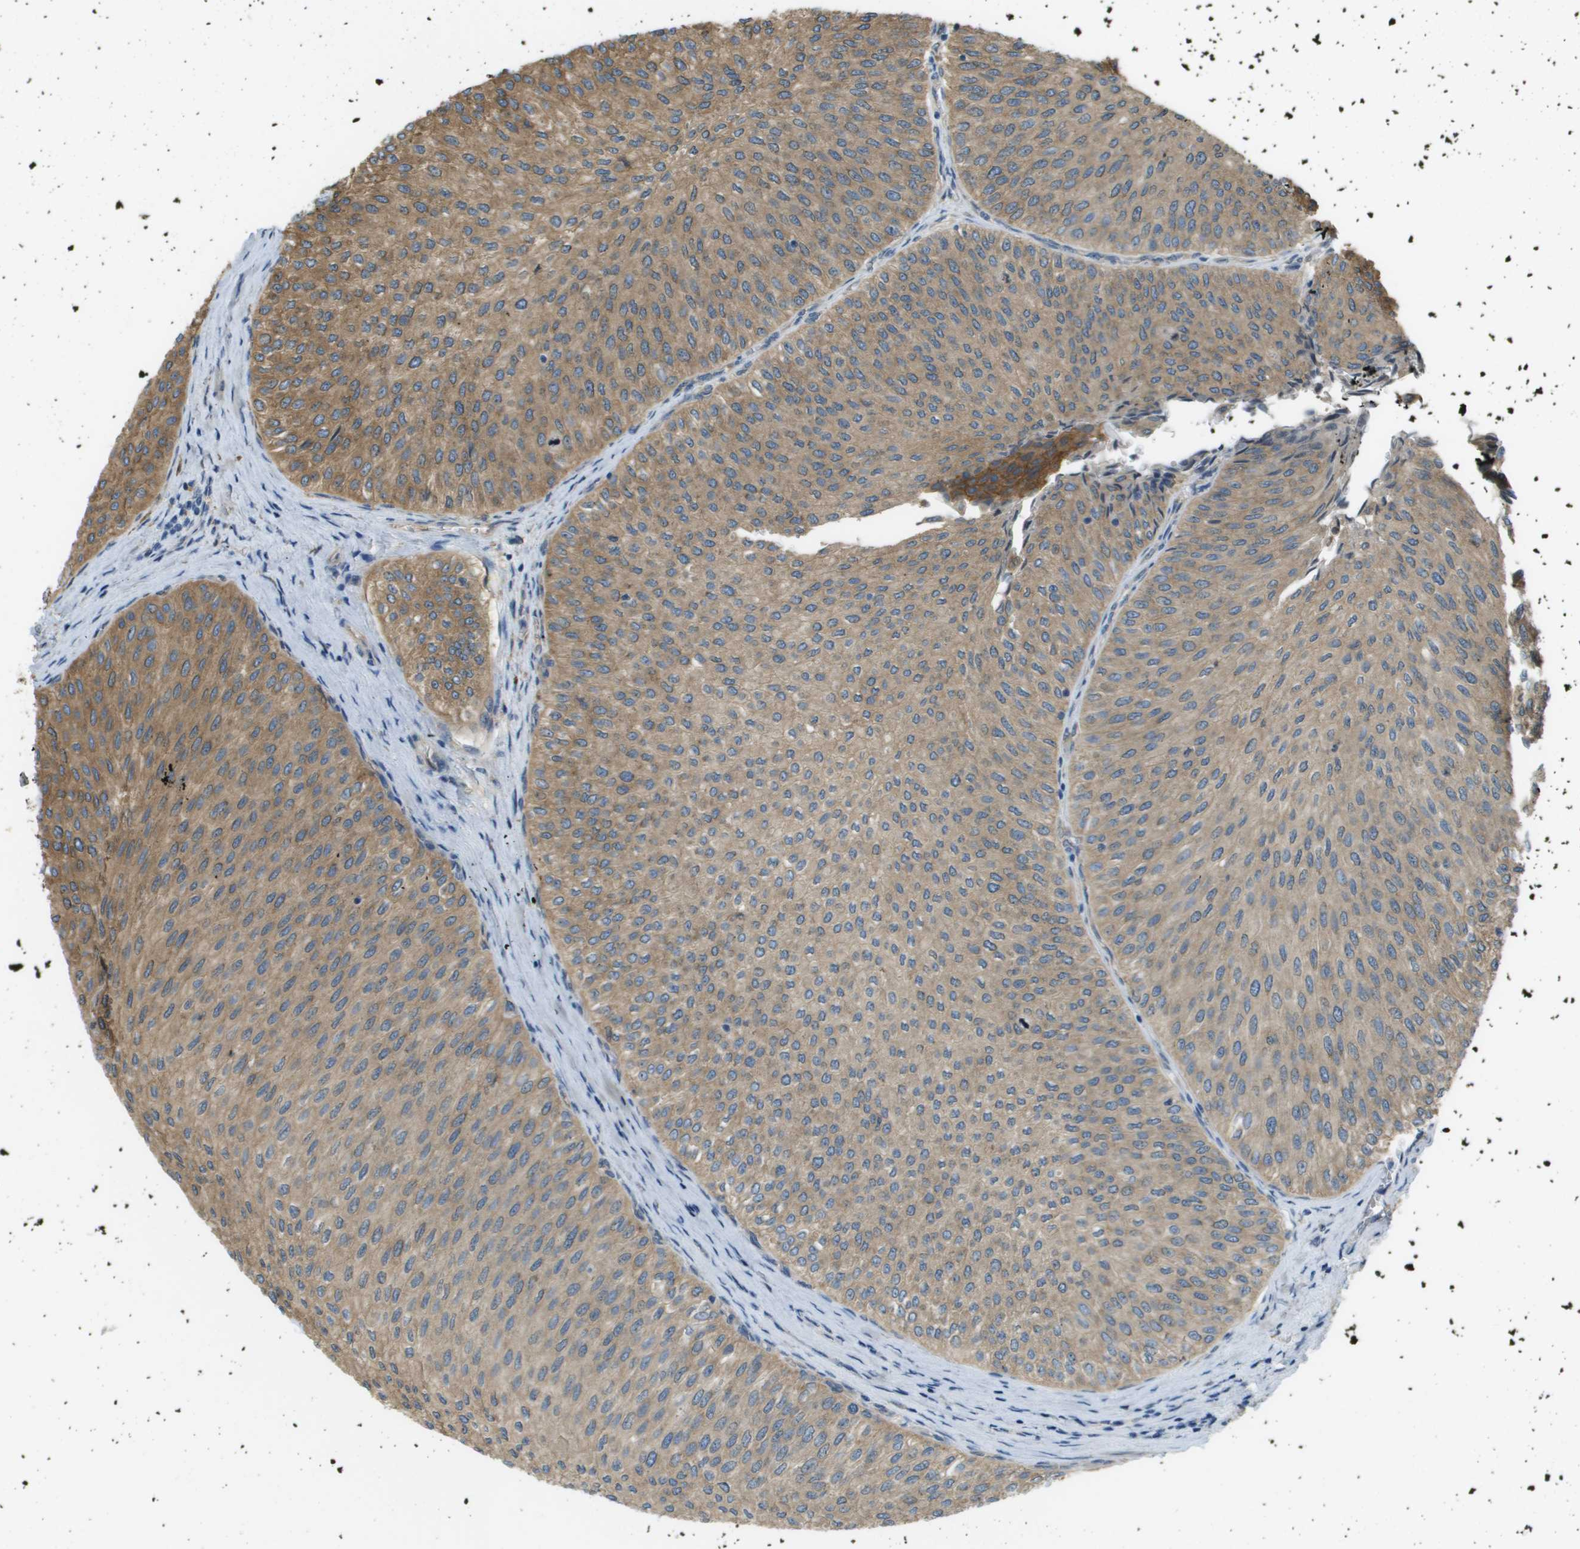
{"staining": {"intensity": "moderate", "quantity": ">75%", "location": "cytoplasmic/membranous"}, "tissue": "urothelial cancer", "cell_type": "Tumor cells", "image_type": "cancer", "snomed": [{"axis": "morphology", "description": "Urothelial carcinoma, Low grade"}, {"axis": "topography", "description": "Urinary bladder"}], "caption": "Immunohistochemical staining of urothelial cancer shows medium levels of moderate cytoplasmic/membranous expression in about >75% of tumor cells.", "gene": "CORO1B", "patient": {"sex": "male", "age": 78}}